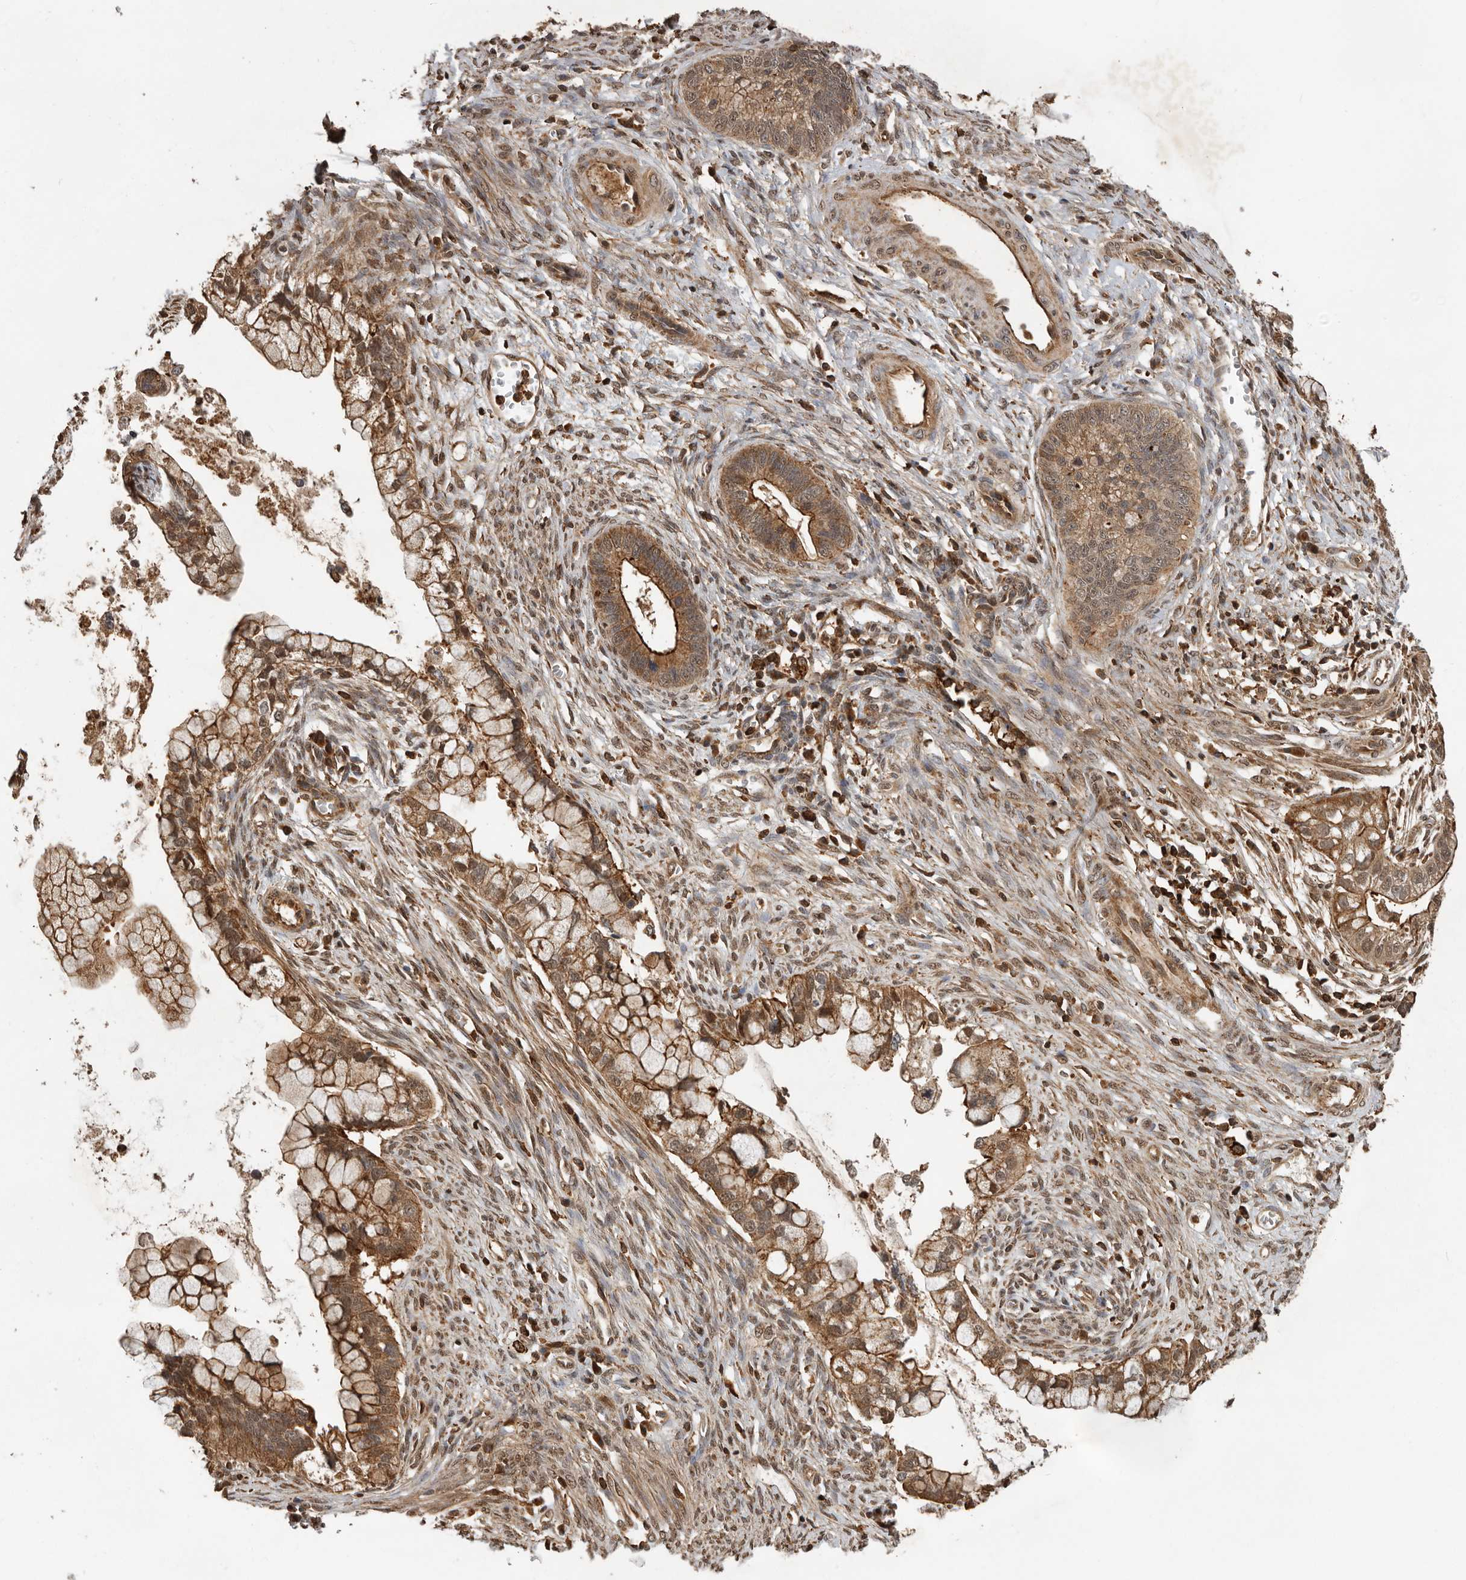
{"staining": {"intensity": "moderate", "quantity": ">75%", "location": "cytoplasmic/membranous,nuclear"}, "tissue": "cervical cancer", "cell_type": "Tumor cells", "image_type": "cancer", "snomed": [{"axis": "morphology", "description": "Adenocarcinoma, NOS"}, {"axis": "topography", "description": "Cervix"}], "caption": "Human cervical cancer stained with a protein marker demonstrates moderate staining in tumor cells.", "gene": "RNF157", "patient": {"sex": "female", "age": 44}}